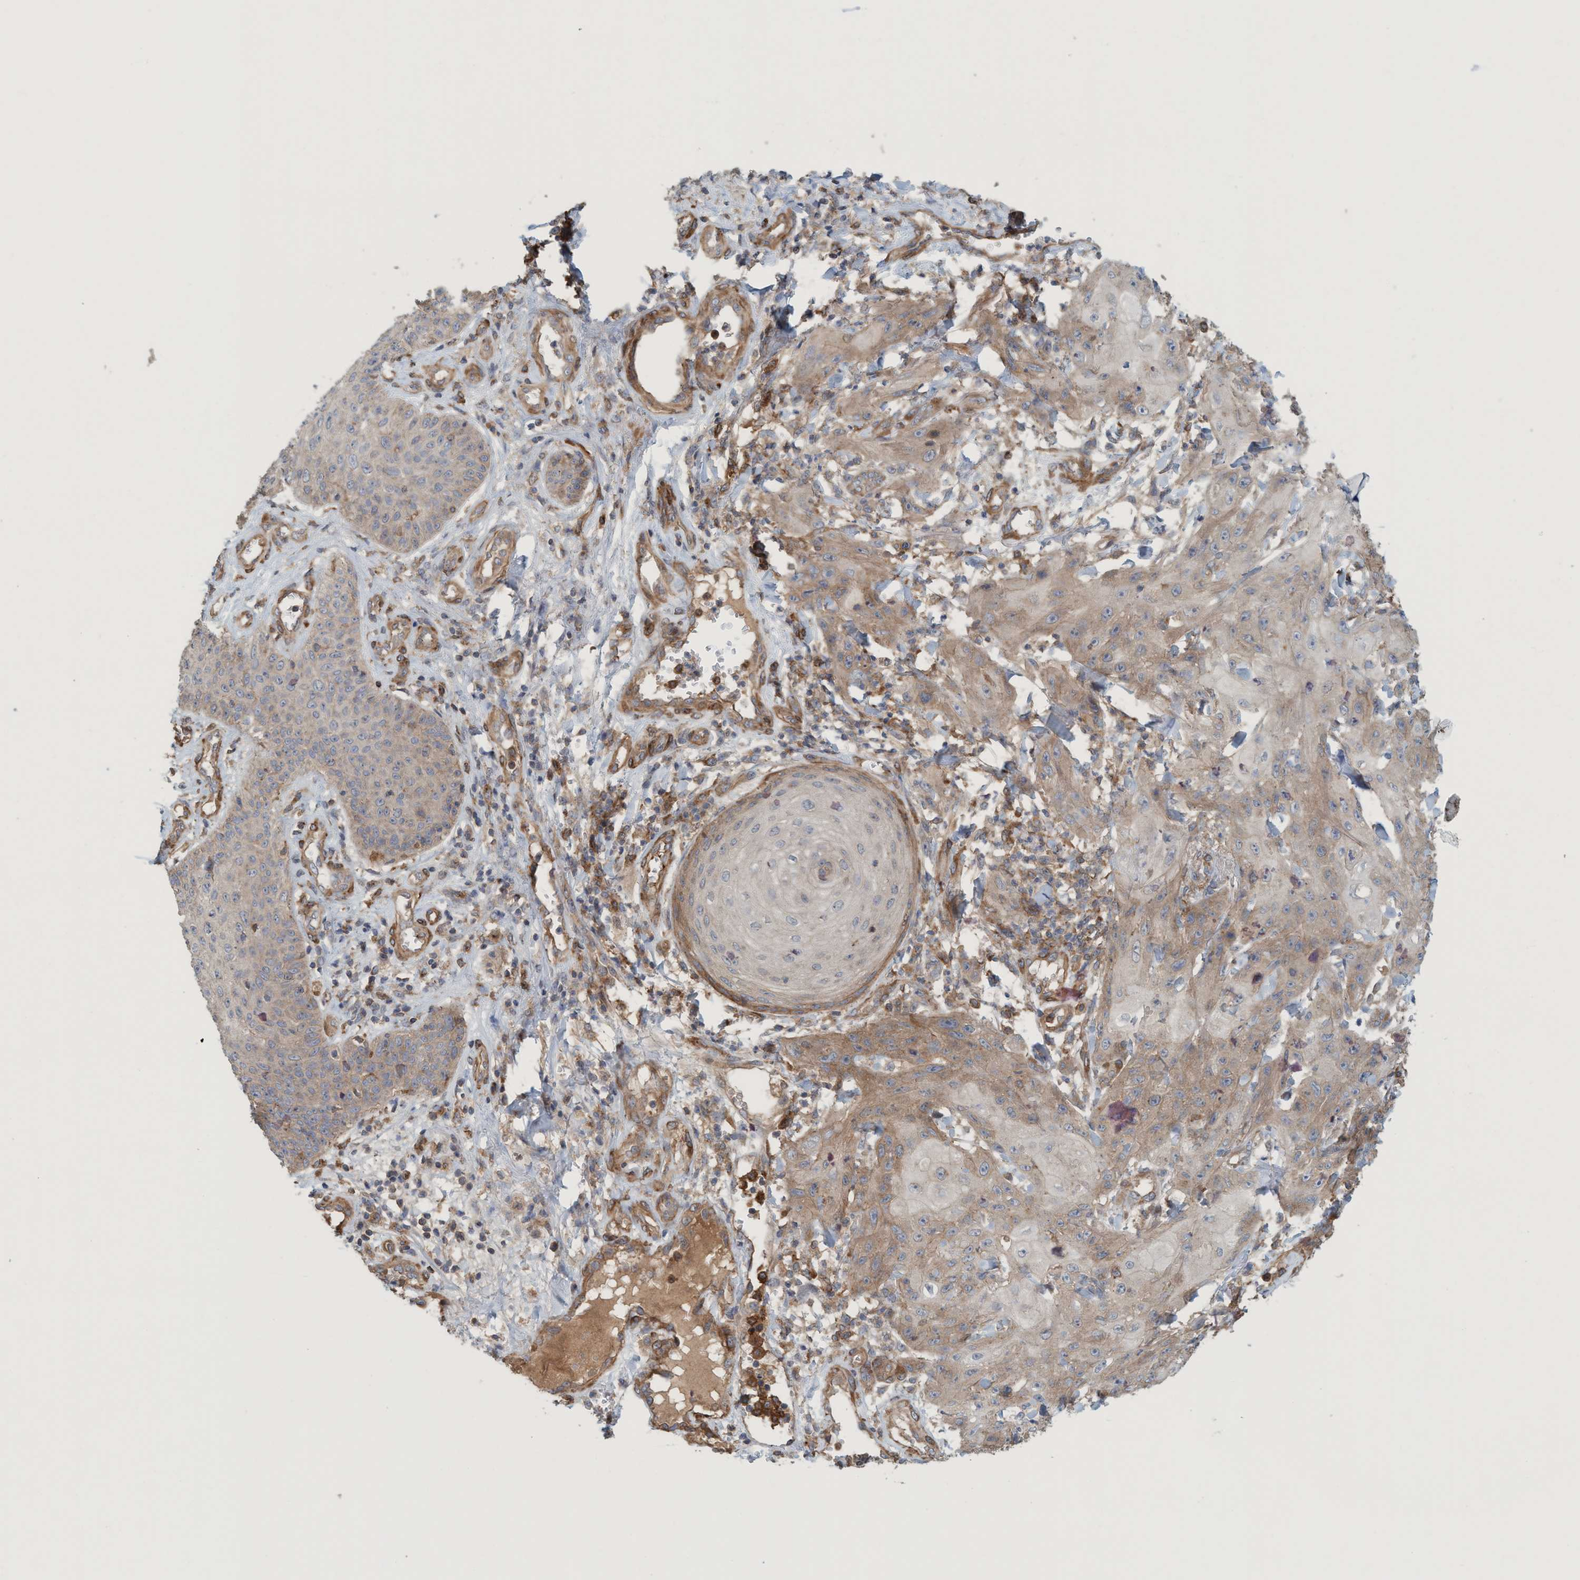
{"staining": {"intensity": "weak", "quantity": ">75%", "location": "cytoplasmic/membranous"}, "tissue": "skin cancer", "cell_type": "Tumor cells", "image_type": "cancer", "snomed": [{"axis": "morphology", "description": "Squamous cell carcinoma, NOS"}, {"axis": "topography", "description": "Skin"}], "caption": "Protein expression analysis of skin cancer (squamous cell carcinoma) exhibits weak cytoplasmic/membranous staining in about >75% of tumor cells.", "gene": "SPECC1", "patient": {"sex": "male", "age": 74}}